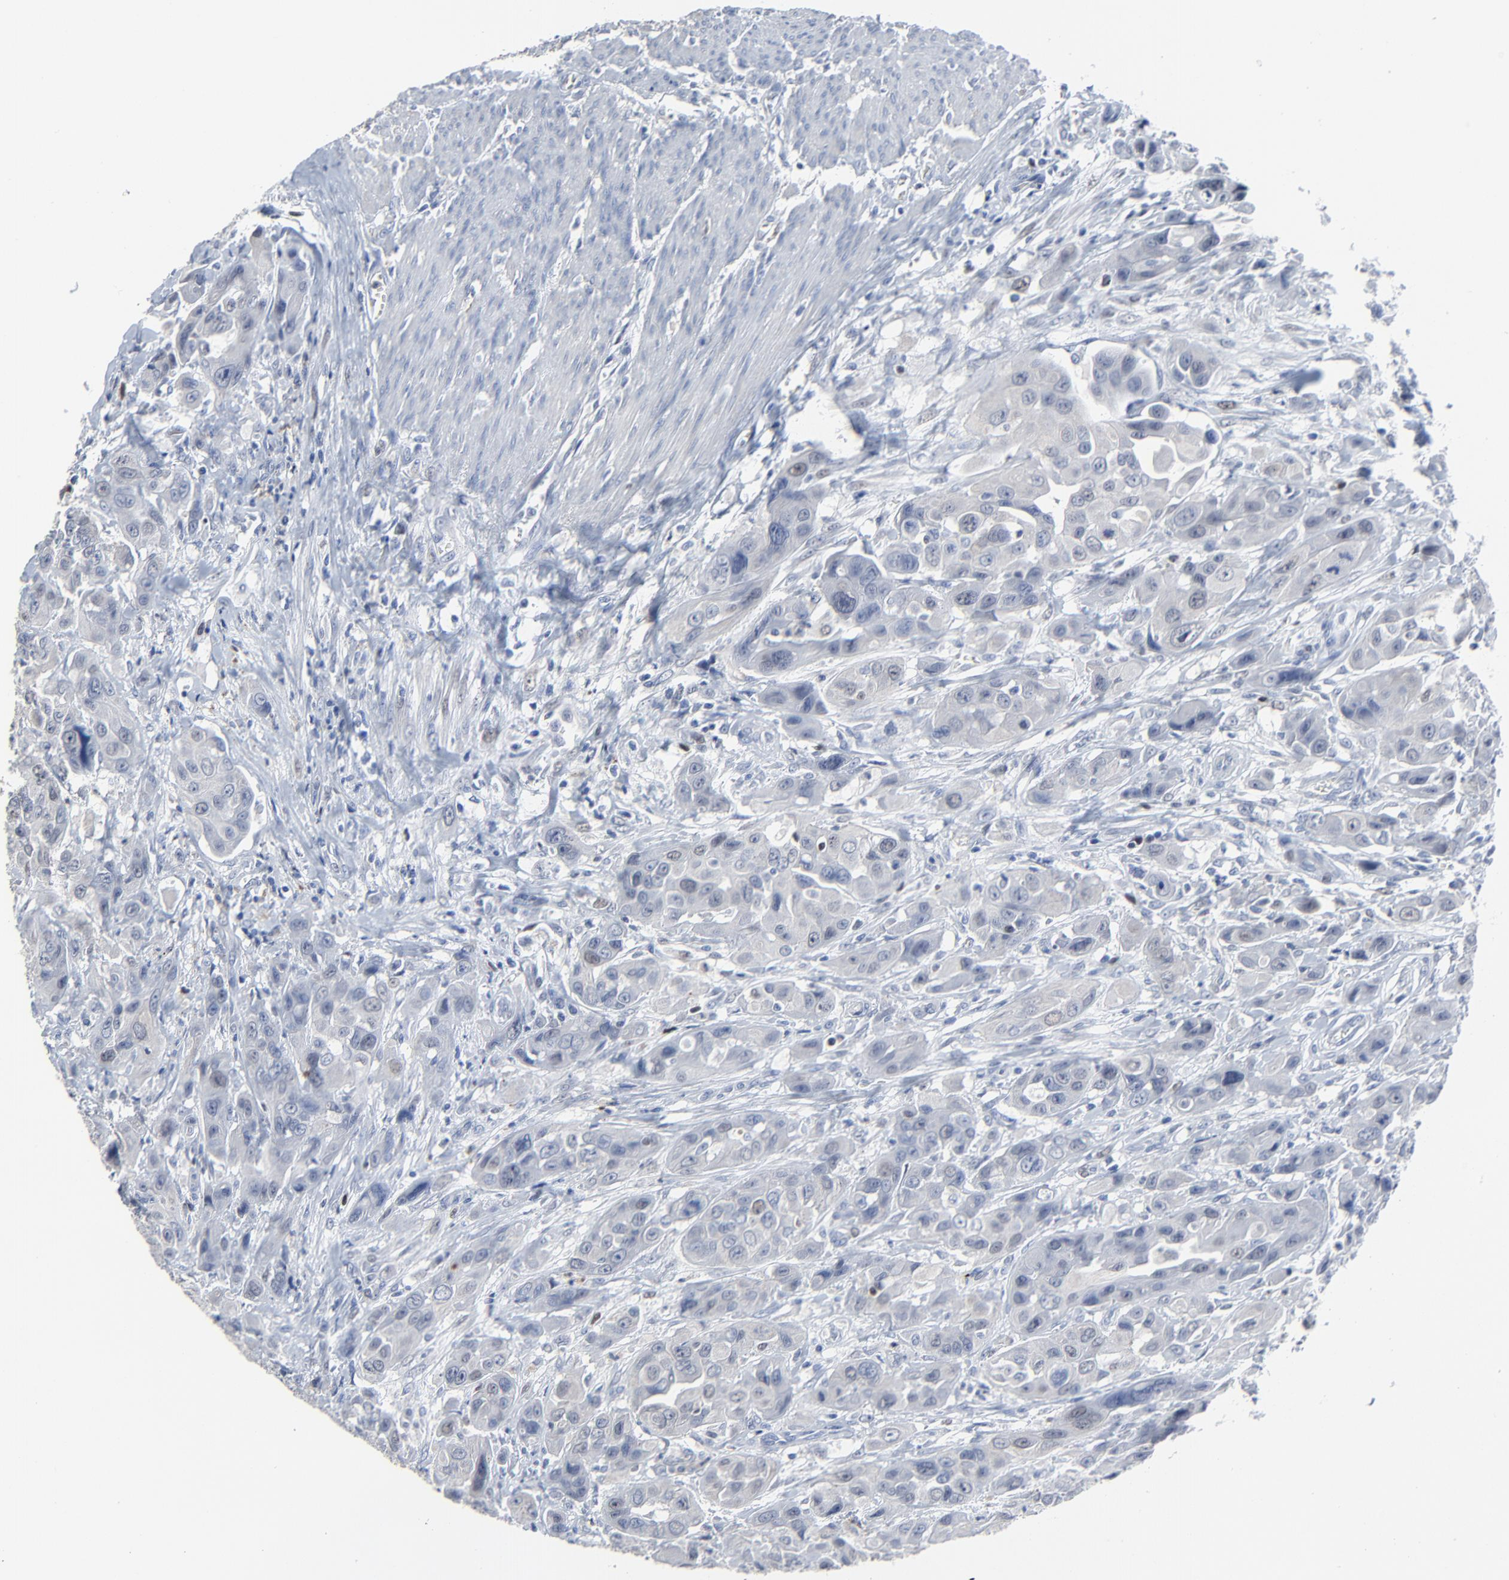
{"staining": {"intensity": "negative", "quantity": "none", "location": "none"}, "tissue": "urothelial cancer", "cell_type": "Tumor cells", "image_type": "cancer", "snomed": [{"axis": "morphology", "description": "Urothelial carcinoma, High grade"}, {"axis": "topography", "description": "Urinary bladder"}], "caption": "Protein analysis of urothelial carcinoma (high-grade) shows no significant staining in tumor cells.", "gene": "BIRC3", "patient": {"sex": "male", "age": 73}}